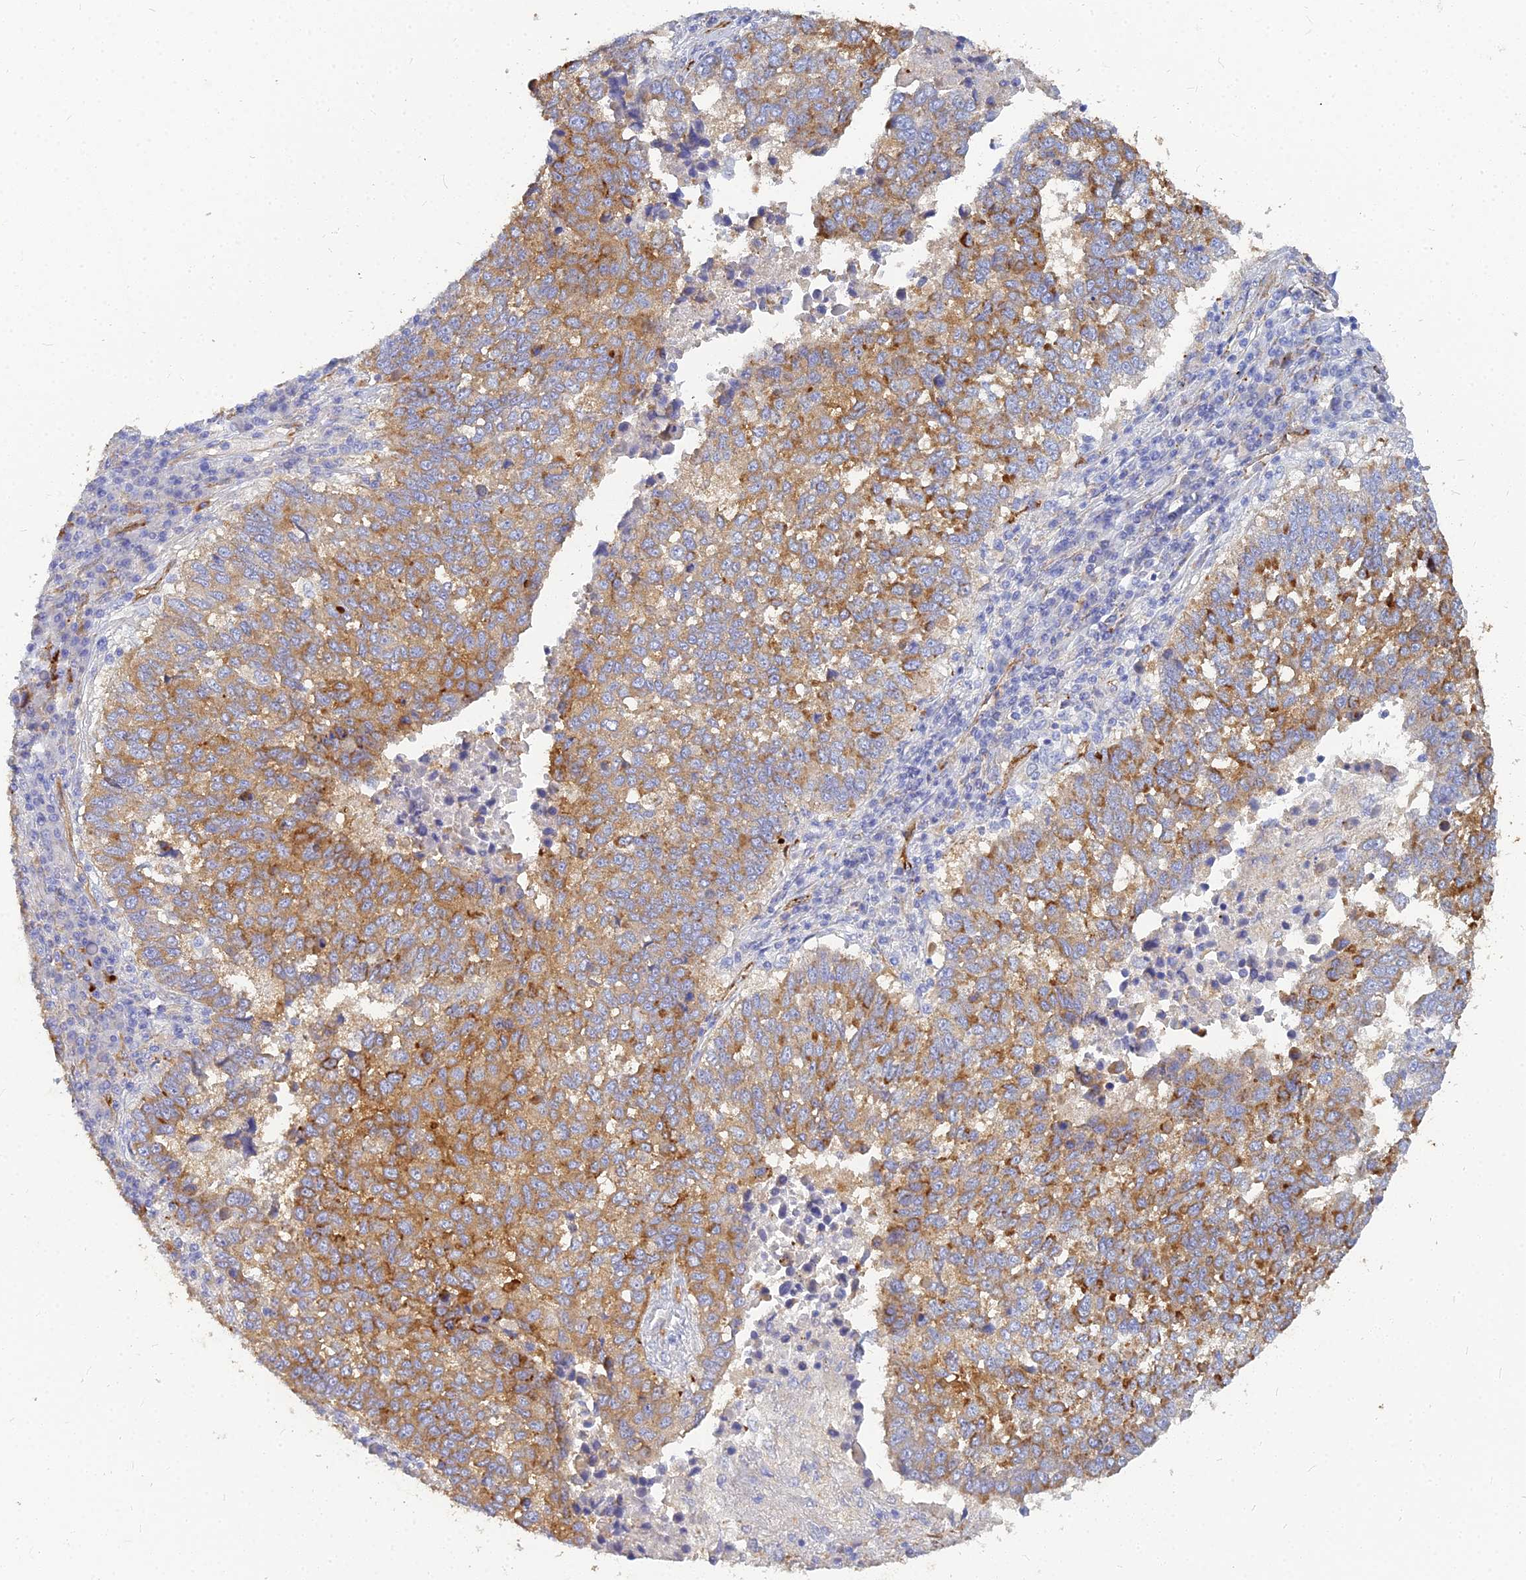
{"staining": {"intensity": "moderate", "quantity": ">75%", "location": "cytoplasmic/membranous"}, "tissue": "lung cancer", "cell_type": "Tumor cells", "image_type": "cancer", "snomed": [{"axis": "morphology", "description": "Squamous cell carcinoma, NOS"}, {"axis": "topography", "description": "Lung"}], "caption": "Lung squamous cell carcinoma stained for a protein shows moderate cytoplasmic/membranous positivity in tumor cells. Nuclei are stained in blue.", "gene": "VAT1", "patient": {"sex": "male", "age": 73}}